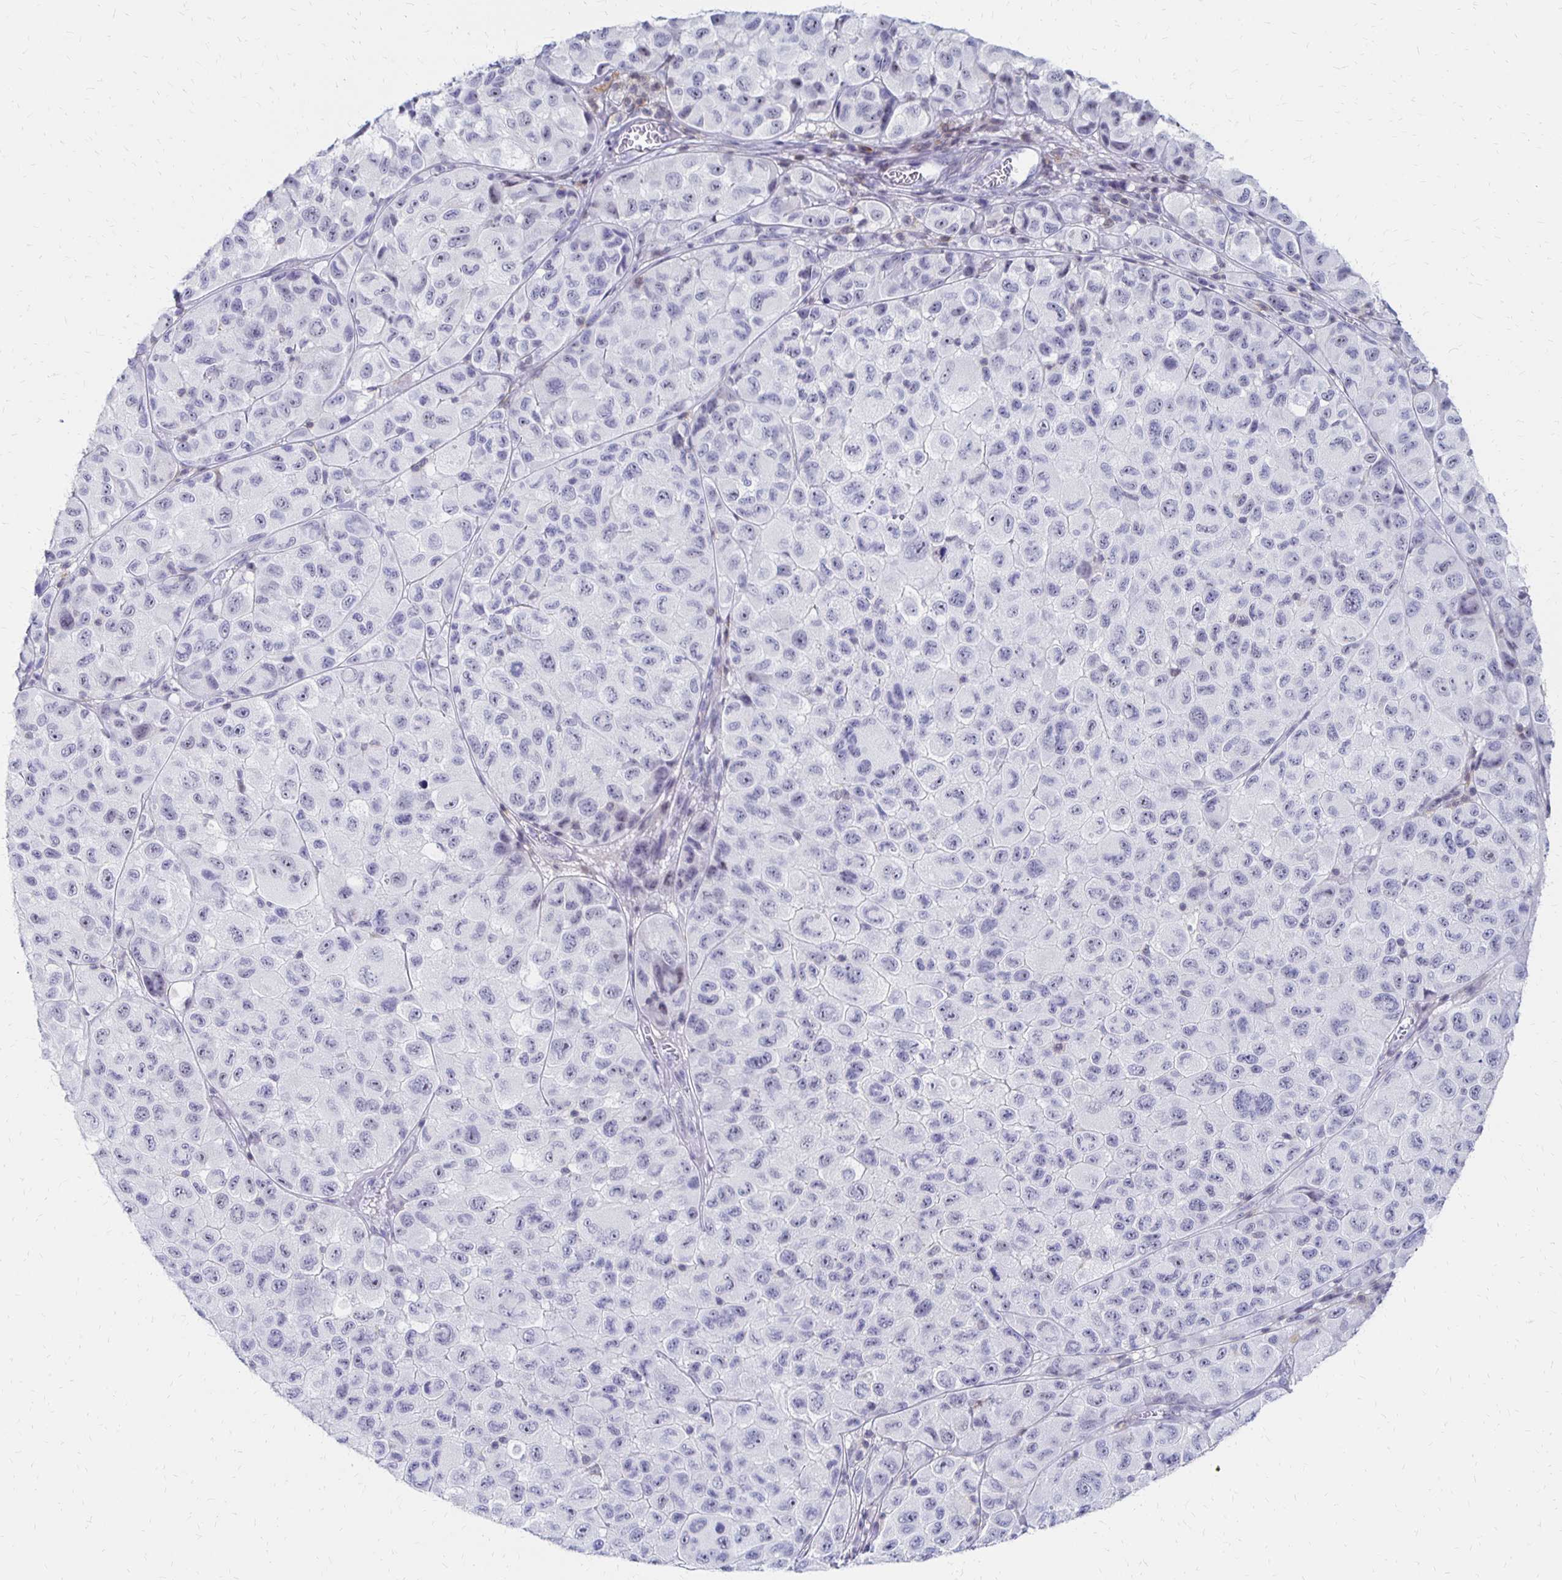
{"staining": {"intensity": "negative", "quantity": "none", "location": "none"}, "tissue": "melanoma", "cell_type": "Tumor cells", "image_type": "cancer", "snomed": [{"axis": "morphology", "description": "Malignant melanoma, NOS"}, {"axis": "topography", "description": "Skin"}], "caption": "There is no significant staining in tumor cells of malignant melanoma.", "gene": "SYT2", "patient": {"sex": "male", "age": 93}}